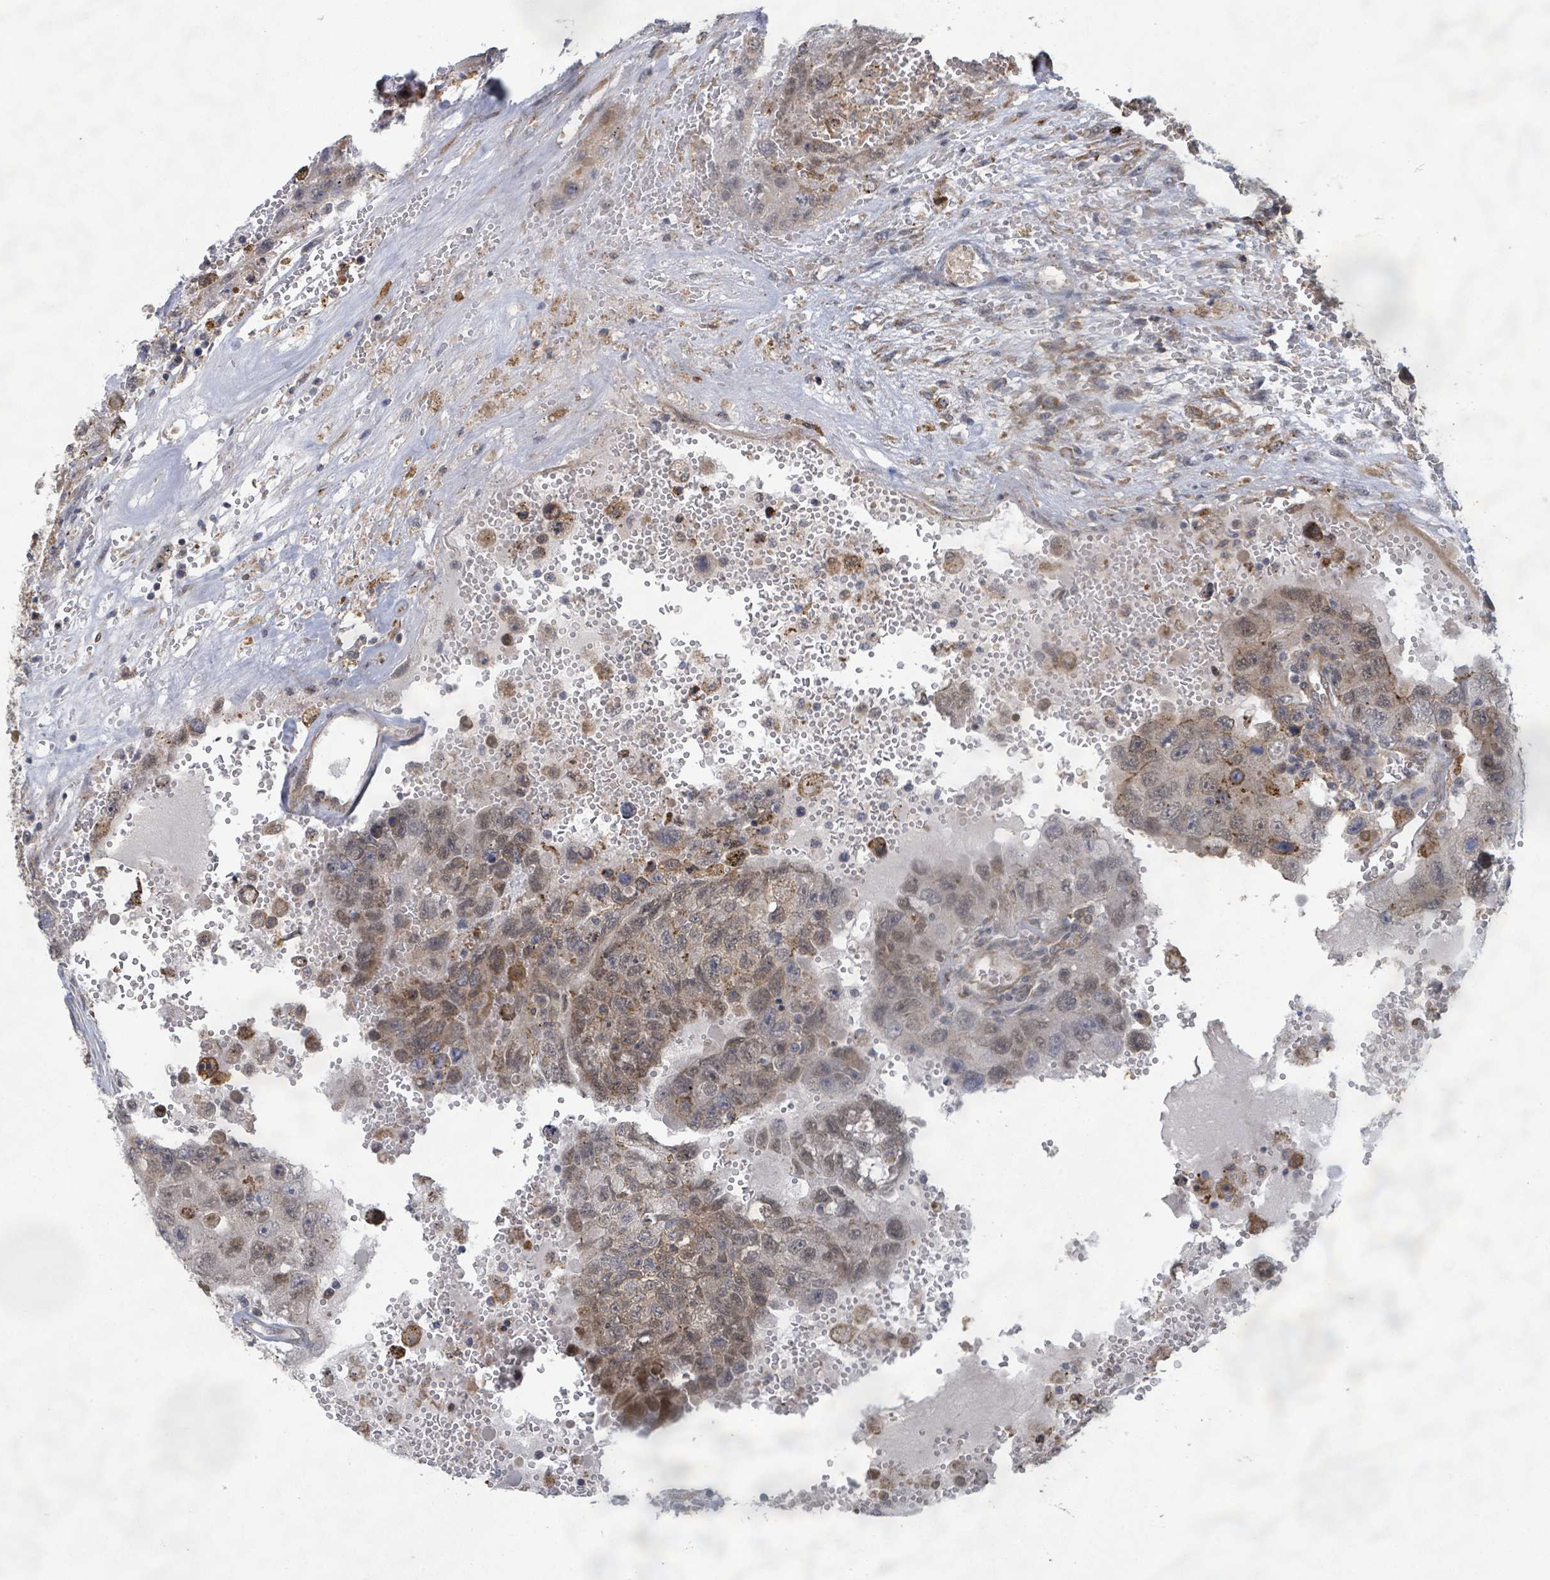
{"staining": {"intensity": "moderate", "quantity": "25%-75%", "location": "cytoplasmic/membranous,nuclear"}, "tissue": "testis cancer", "cell_type": "Tumor cells", "image_type": "cancer", "snomed": [{"axis": "morphology", "description": "Carcinoma, Embryonal, NOS"}, {"axis": "topography", "description": "Testis"}], "caption": "DAB immunohistochemical staining of human embryonal carcinoma (testis) reveals moderate cytoplasmic/membranous and nuclear protein staining in about 25%-75% of tumor cells.", "gene": "SHROOM2", "patient": {"sex": "male", "age": 26}}